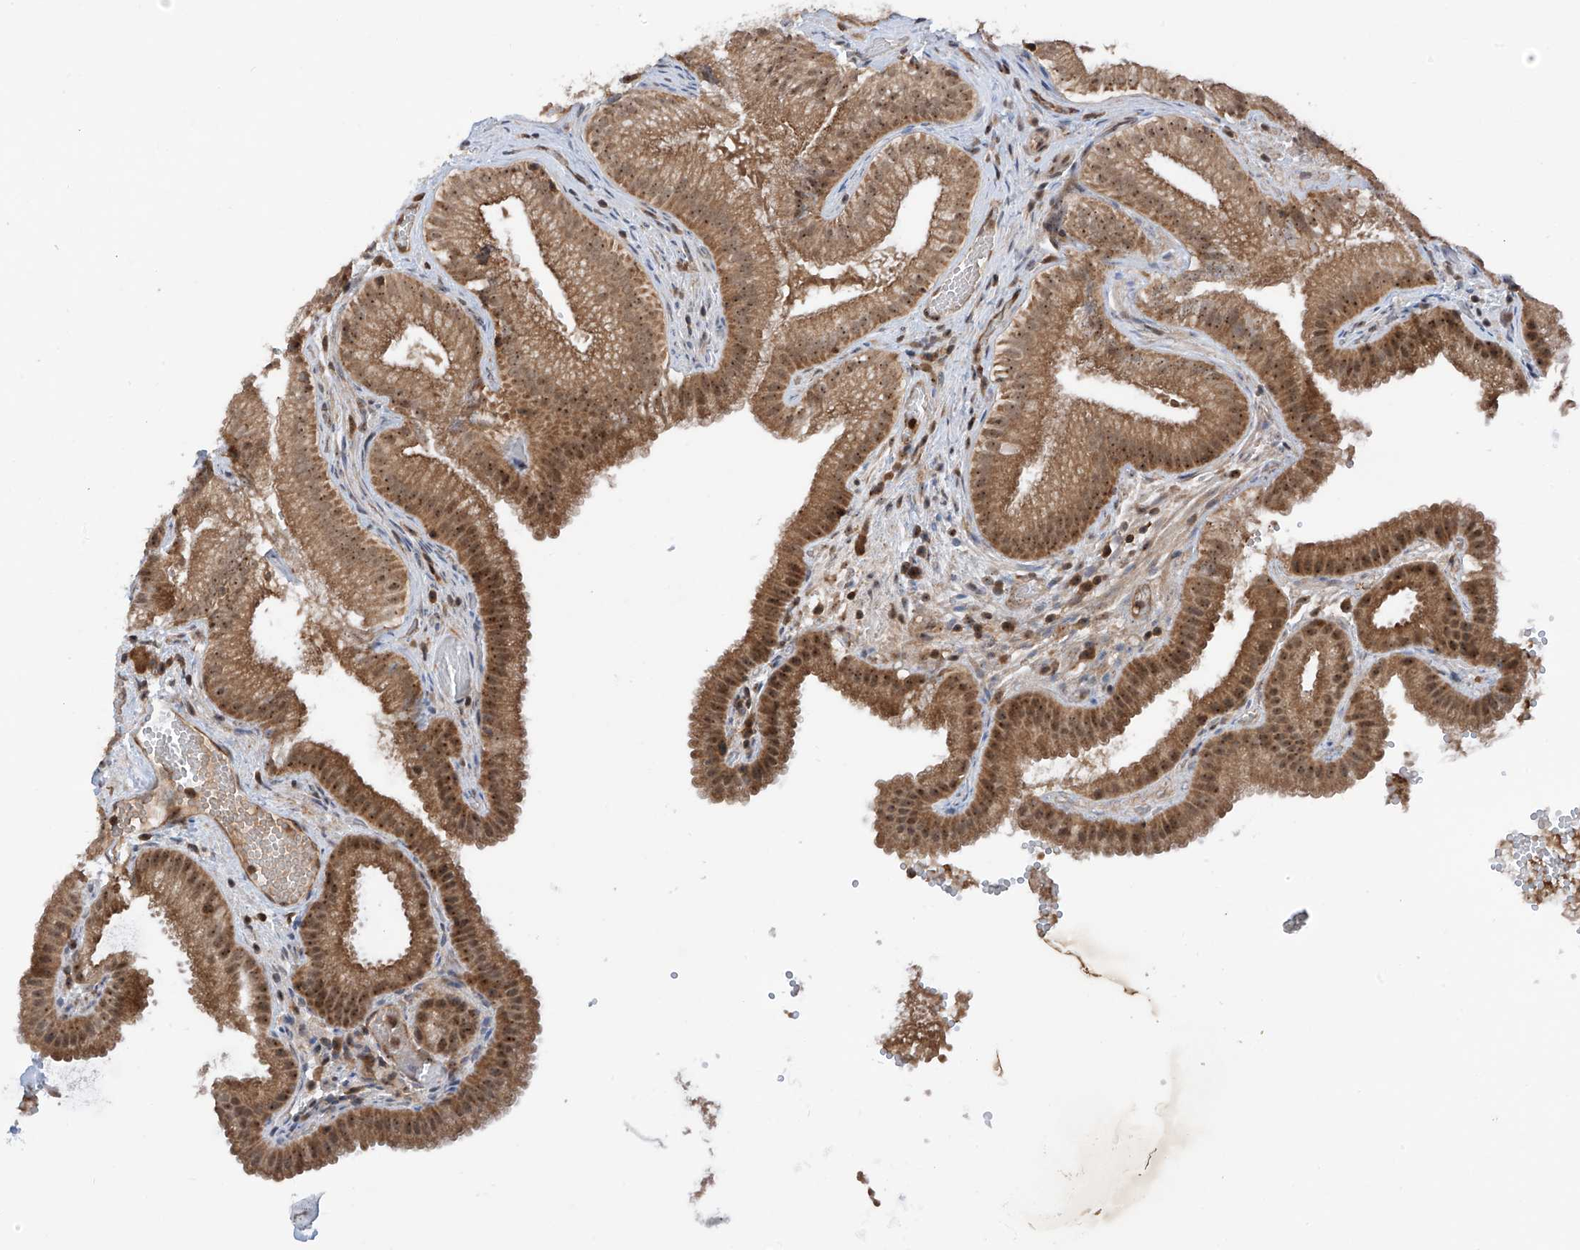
{"staining": {"intensity": "moderate", "quantity": ">75%", "location": "cytoplasmic/membranous,nuclear"}, "tissue": "gallbladder", "cell_type": "Glandular cells", "image_type": "normal", "snomed": [{"axis": "morphology", "description": "Normal tissue, NOS"}, {"axis": "topography", "description": "Gallbladder"}], "caption": "Brown immunohistochemical staining in unremarkable gallbladder shows moderate cytoplasmic/membranous,nuclear staining in about >75% of glandular cells.", "gene": "C1orf131", "patient": {"sex": "female", "age": 30}}